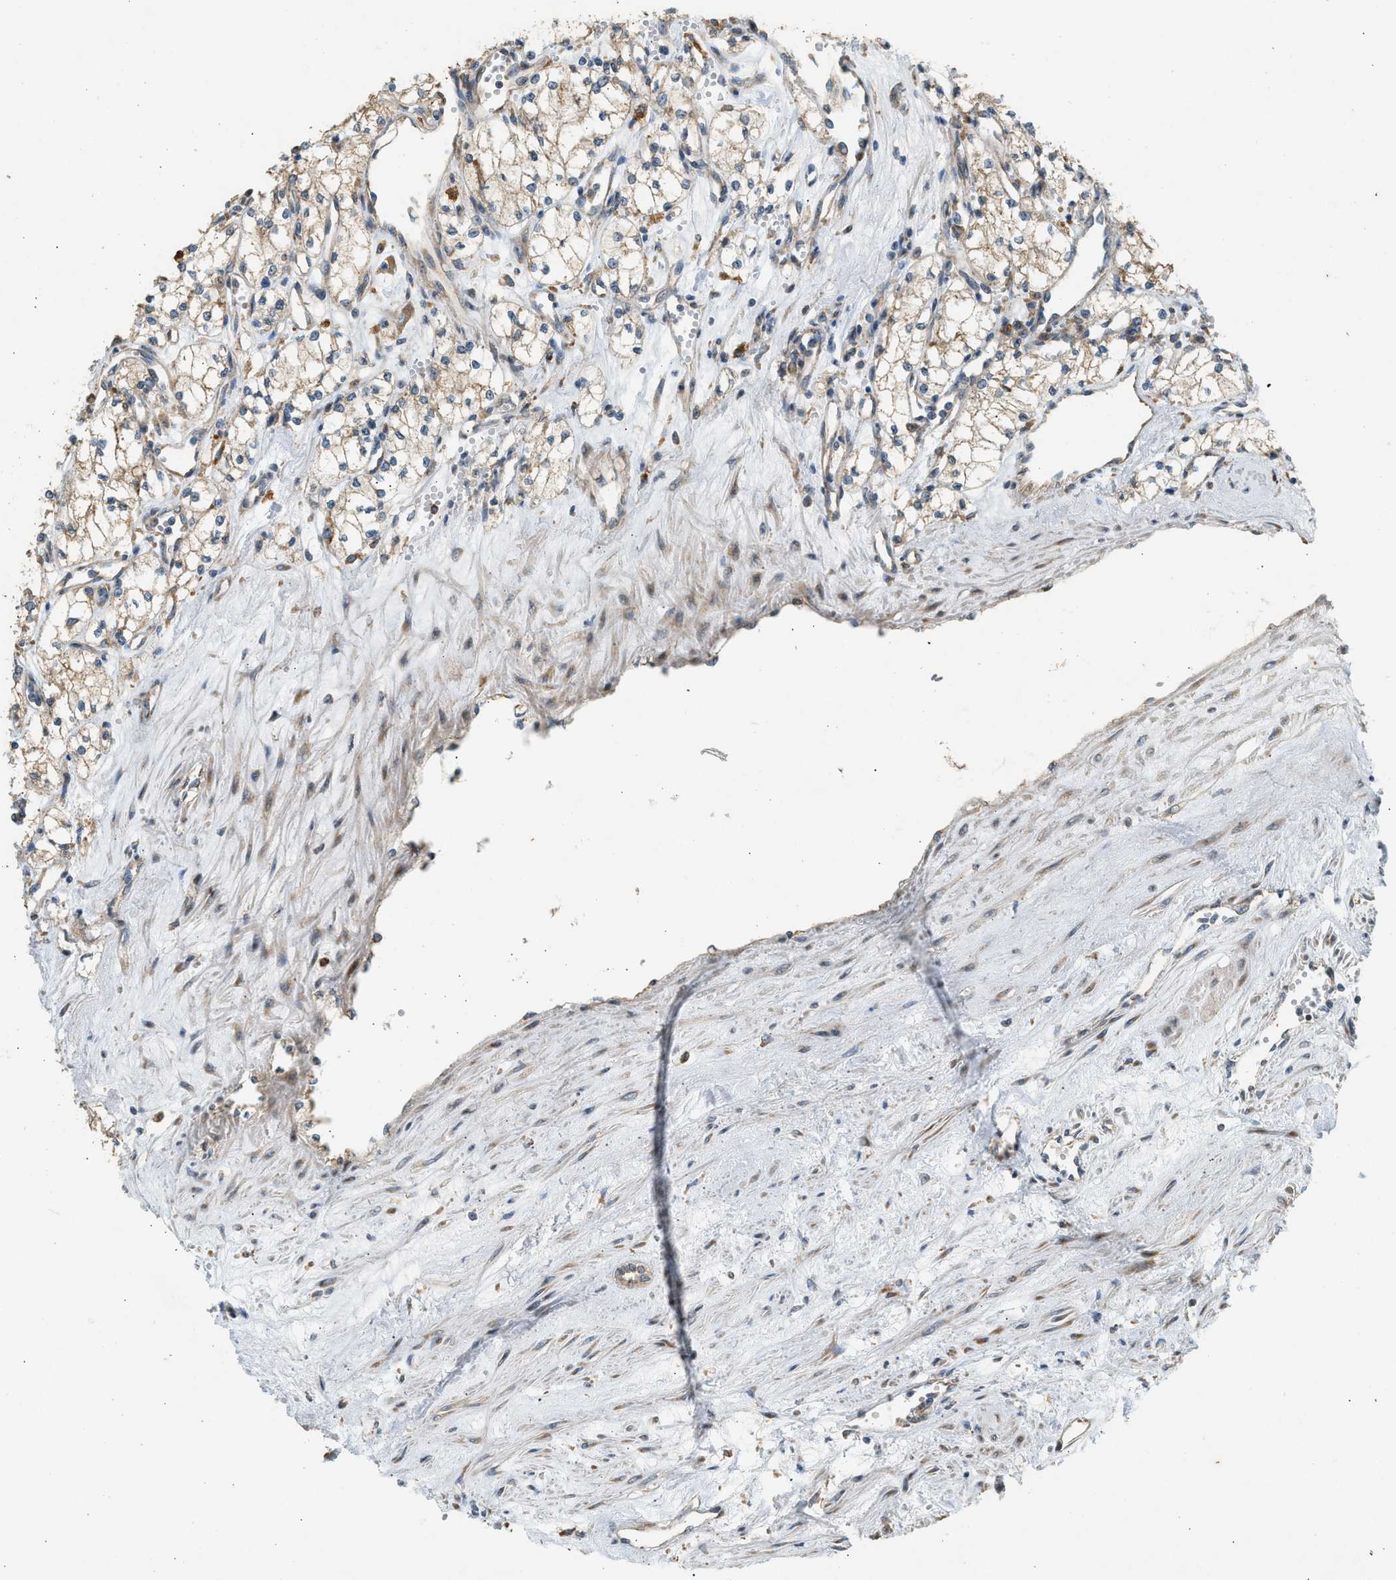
{"staining": {"intensity": "weak", "quantity": ">75%", "location": "cytoplasmic/membranous"}, "tissue": "renal cancer", "cell_type": "Tumor cells", "image_type": "cancer", "snomed": [{"axis": "morphology", "description": "Adenocarcinoma, NOS"}, {"axis": "topography", "description": "Kidney"}], "caption": "The immunohistochemical stain labels weak cytoplasmic/membranous expression in tumor cells of renal cancer tissue. (brown staining indicates protein expression, while blue staining denotes nuclei).", "gene": "CTSB", "patient": {"sex": "male", "age": 59}}